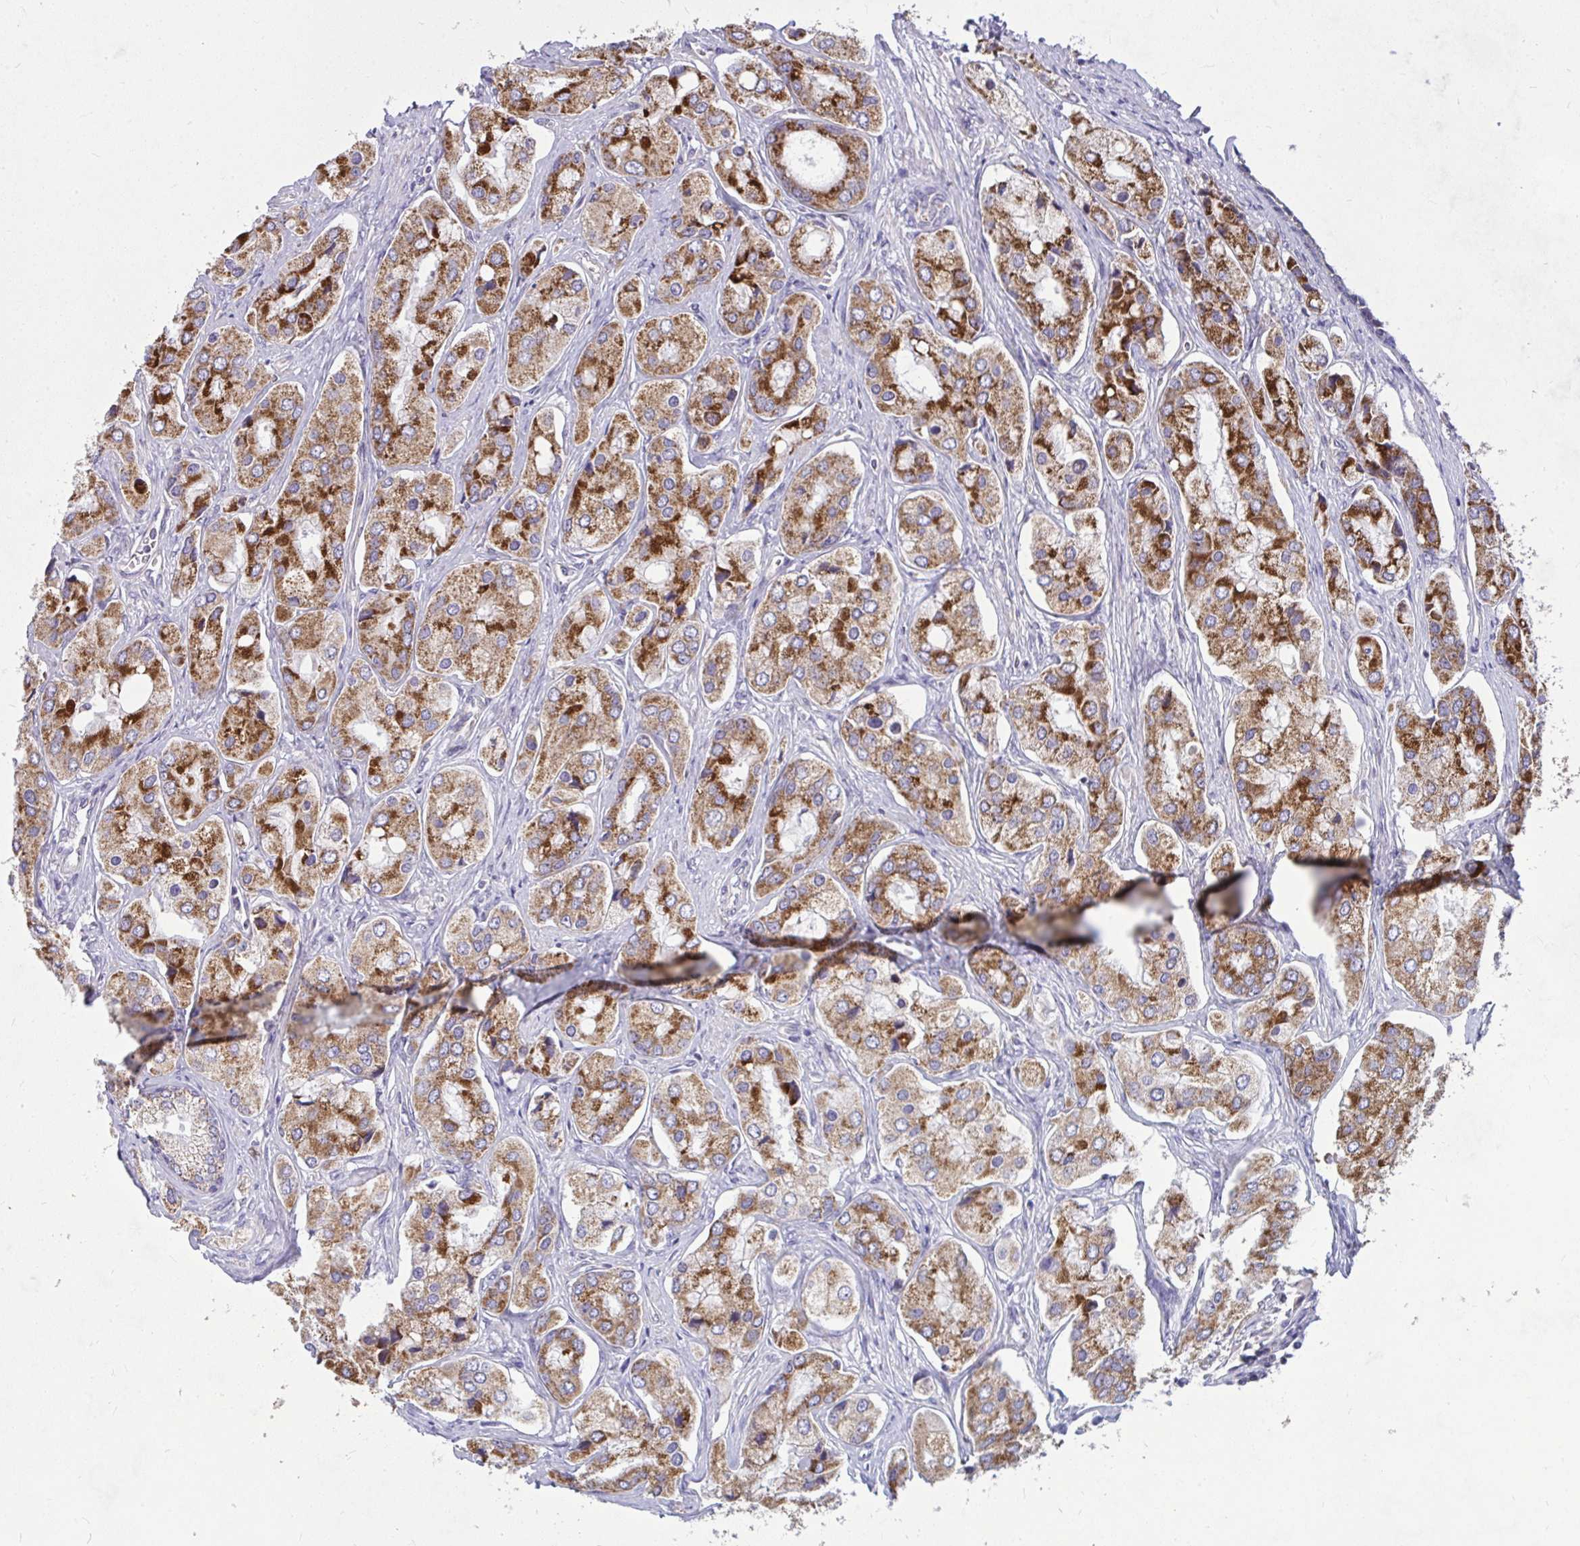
{"staining": {"intensity": "moderate", "quantity": ">75%", "location": "cytoplasmic/membranous"}, "tissue": "prostate cancer", "cell_type": "Tumor cells", "image_type": "cancer", "snomed": [{"axis": "morphology", "description": "Adenocarcinoma, Low grade"}, {"axis": "topography", "description": "Prostate"}], "caption": "Tumor cells reveal moderate cytoplasmic/membranous positivity in approximately >75% of cells in adenocarcinoma (low-grade) (prostate). The staining was performed using DAB to visualize the protein expression in brown, while the nuclei were stained in blue with hematoxylin (Magnification: 20x).", "gene": "CEP63", "patient": {"sex": "male", "age": 69}}